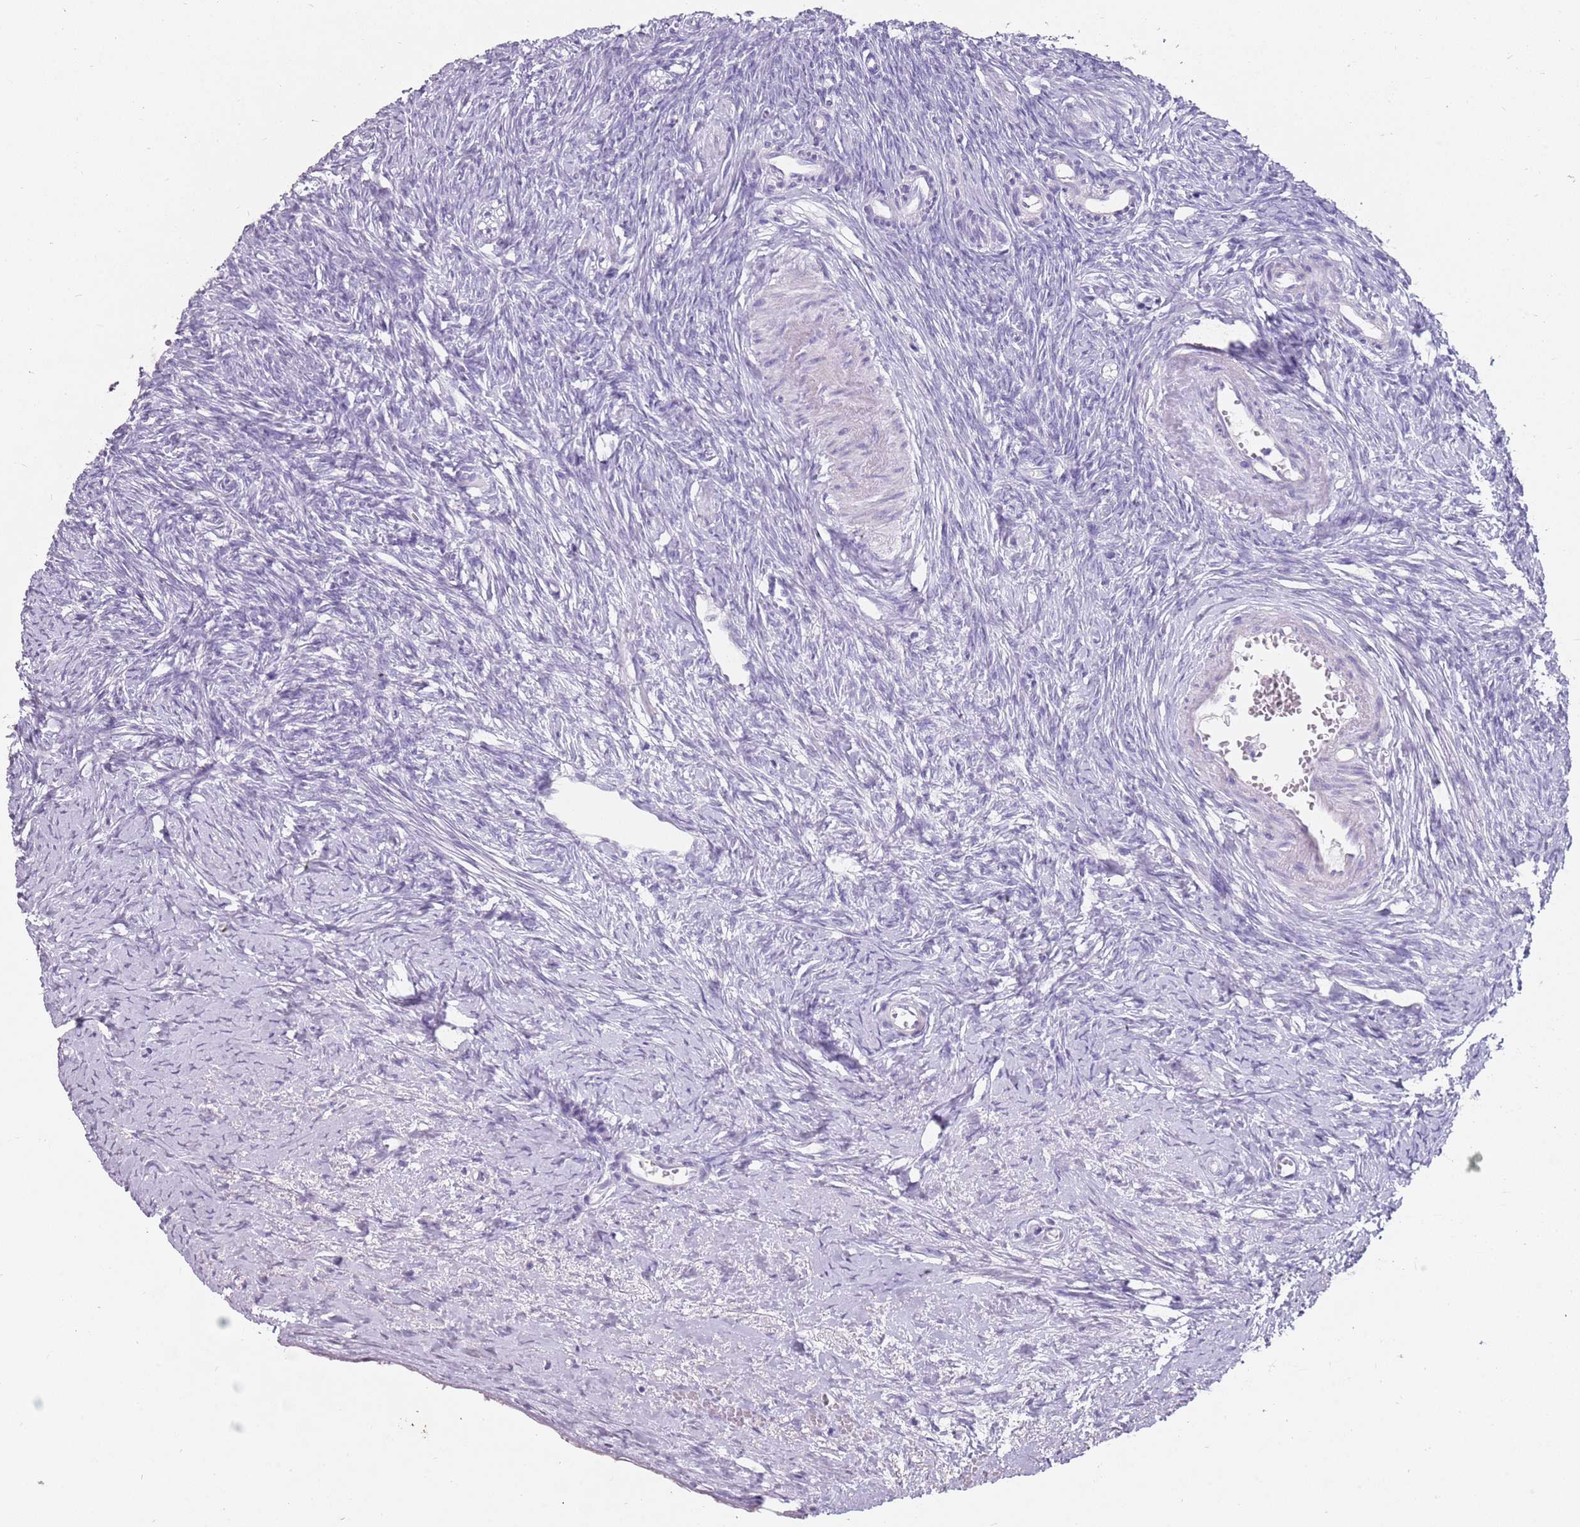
{"staining": {"intensity": "negative", "quantity": "none", "location": "none"}, "tissue": "ovary", "cell_type": "Ovarian stroma cells", "image_type": "normal", "snomed": [{"axis": "morphology", "description": "Normal tissue, NOS"}, {"axis": "morphology", "description": "Developmental malformation"}, {"axis": "topography", "description": "Ovary"}], "caption": "Immunohistochemical staining of normal ovary exhibits no significant staining in ovarian stroma cells.", "gene": "DDX4", "patient": {"sex": "female", "age": 39}}